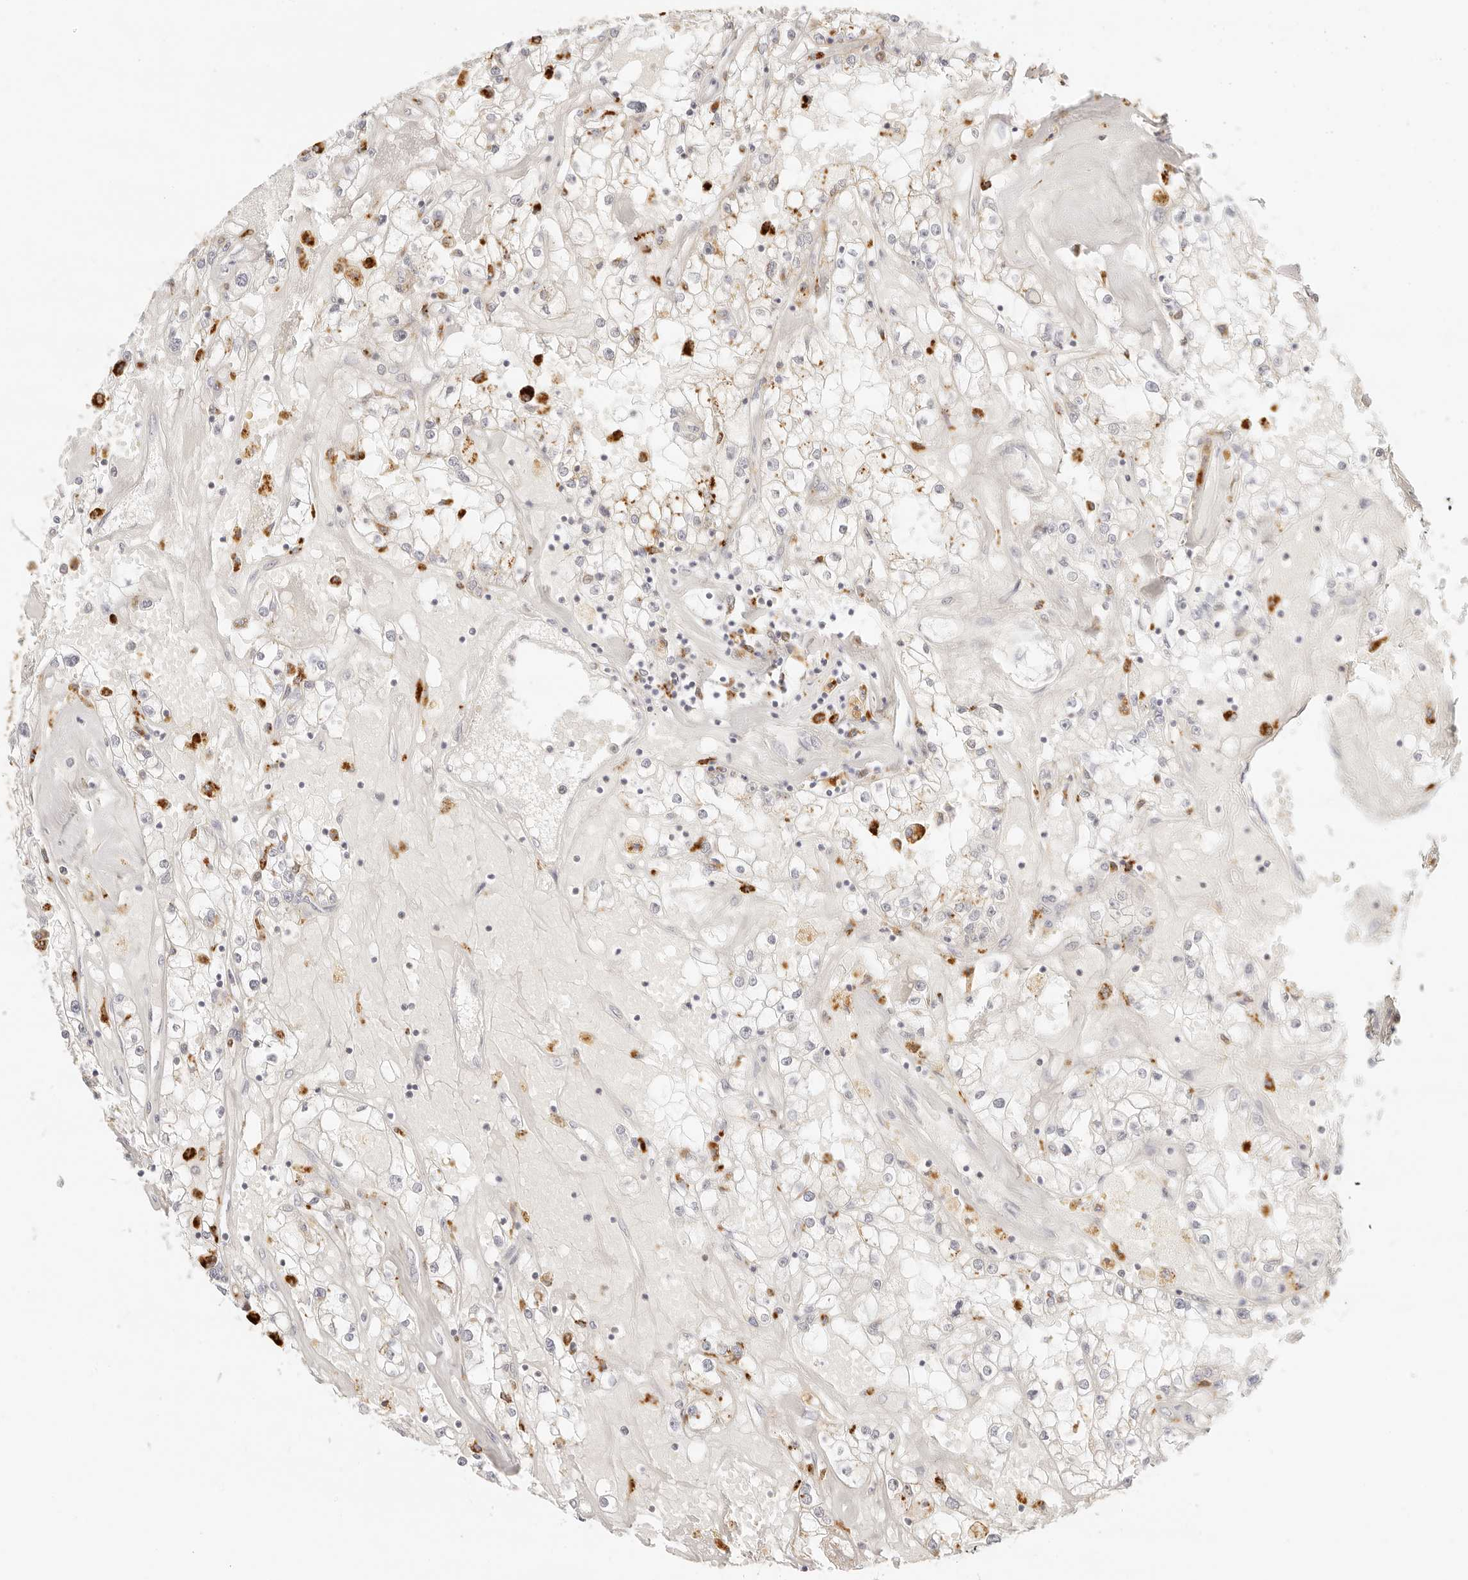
{"staining": {"intensity": "negative", "quantity": "none", "location": "none"}, "tissue": "renal cancer", "cell_type": "Tumor cells", "image_type": "cancer", "snomed": [{"axis": "morphology", "description": "Adenocarcinoma, NOS"}, {"axis": "topography", "description": "Kidney"}], "caption": "Protein analysis of renal cancer (adenocarcinoma) demonstrates no significant expression in tumor cells.", "gene": "RNASET2", "patient": {"sex": "male", "age": 56}}